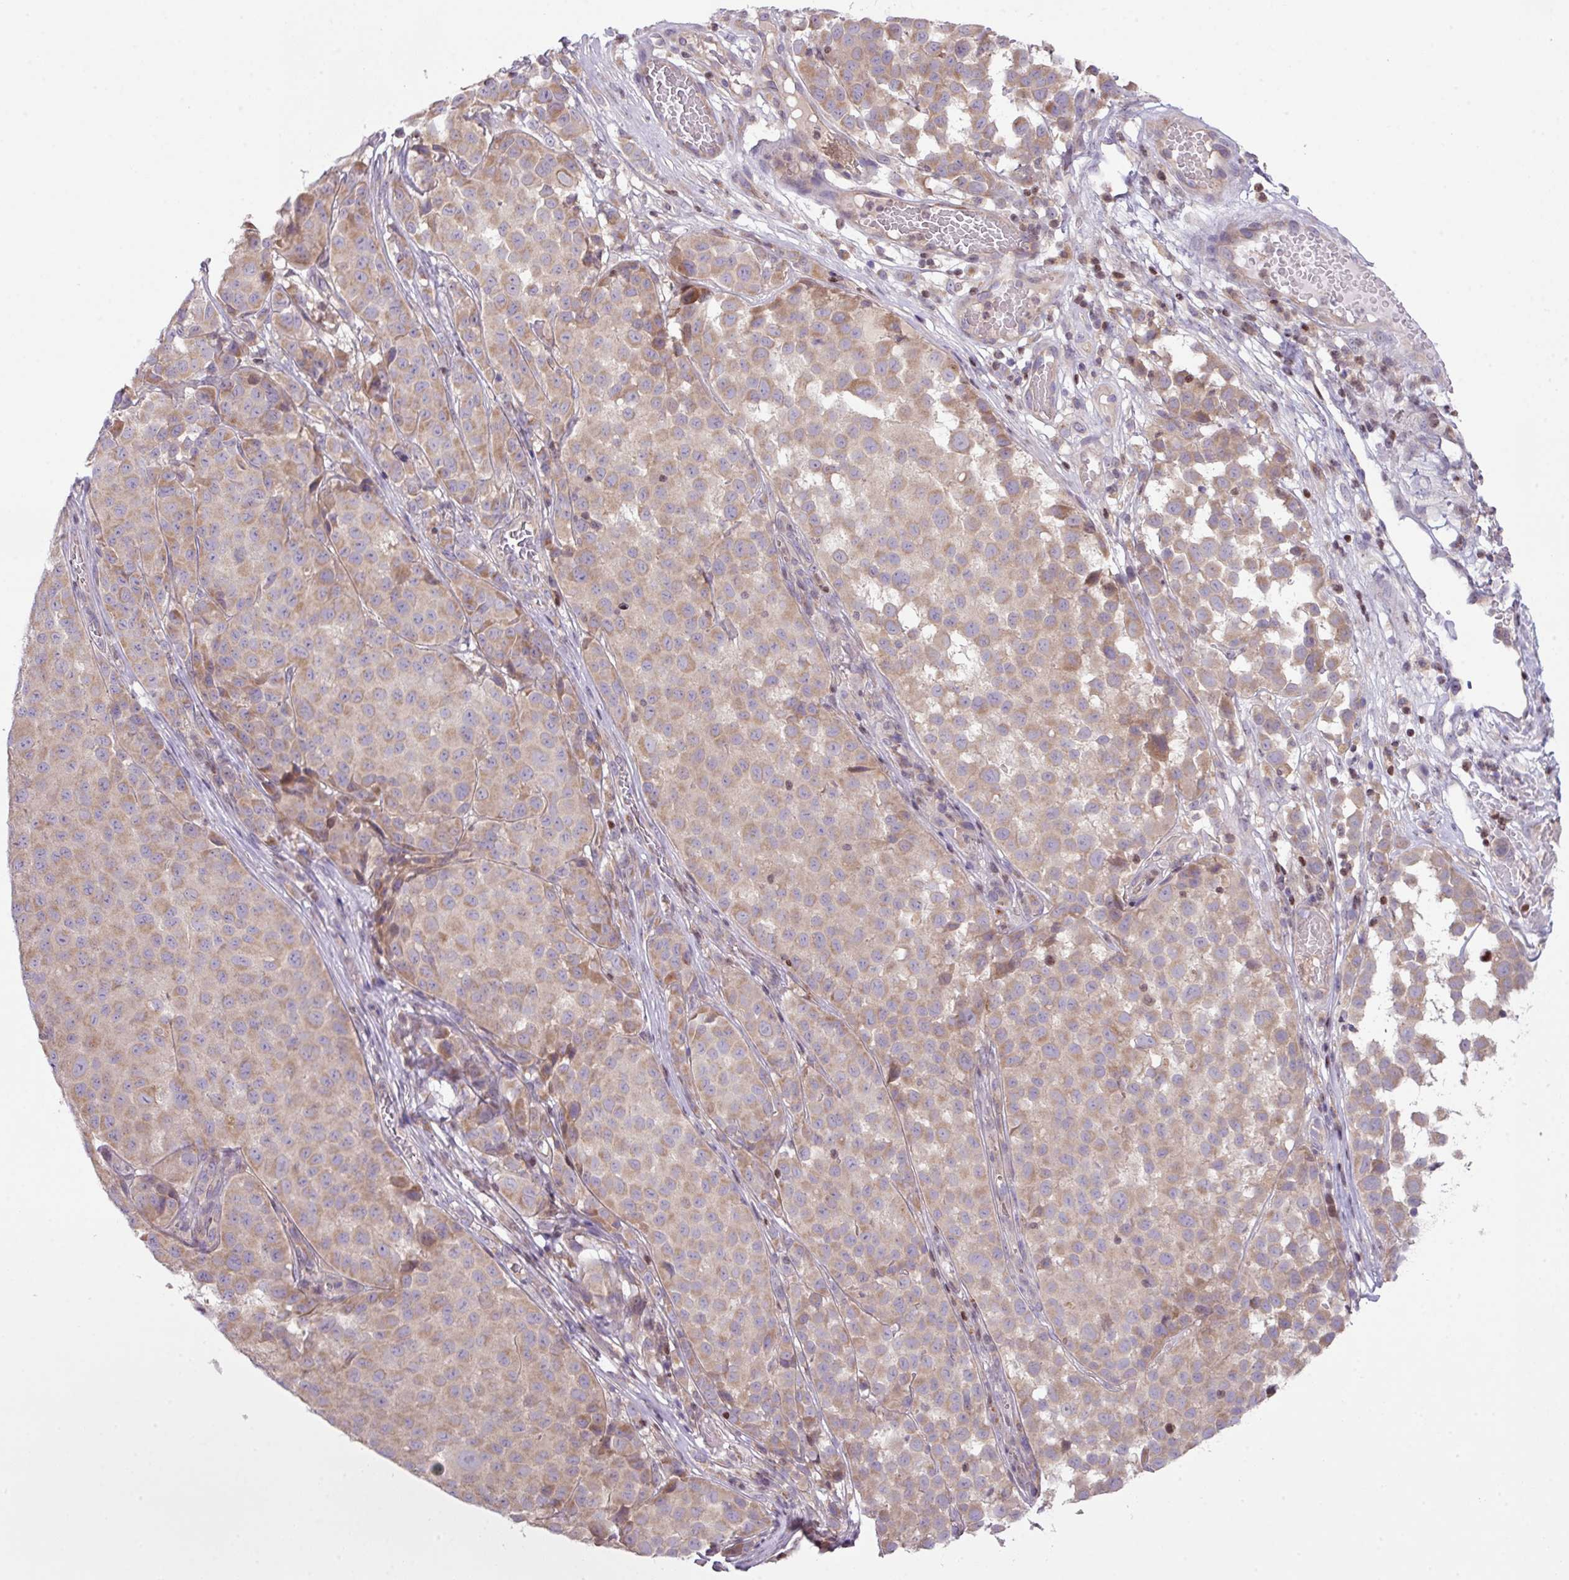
{"staining": {"intensity": "moderate", "quantity": ">75%", "location": "cytoplasmic/membranous"}, "tissue": "melanoma", "cell_type": "Tumor cells", "image_type": "cancer", "snomed": [{"axis": "morphology", "description": "Malignant melanoma, NOS"}, {"axis": "topography", "description": "Skin"}], "caption": "Tumor cells show medium levels of moderate cytoplasmic/membranous positivity in approximately >75% of cells in human melanoma. Immunohistochemistry stains the protein of interest in brown and the nuclei are stained blue.", "gene": "ZNF394", "patient": {"sex": "male", "age": 64}}